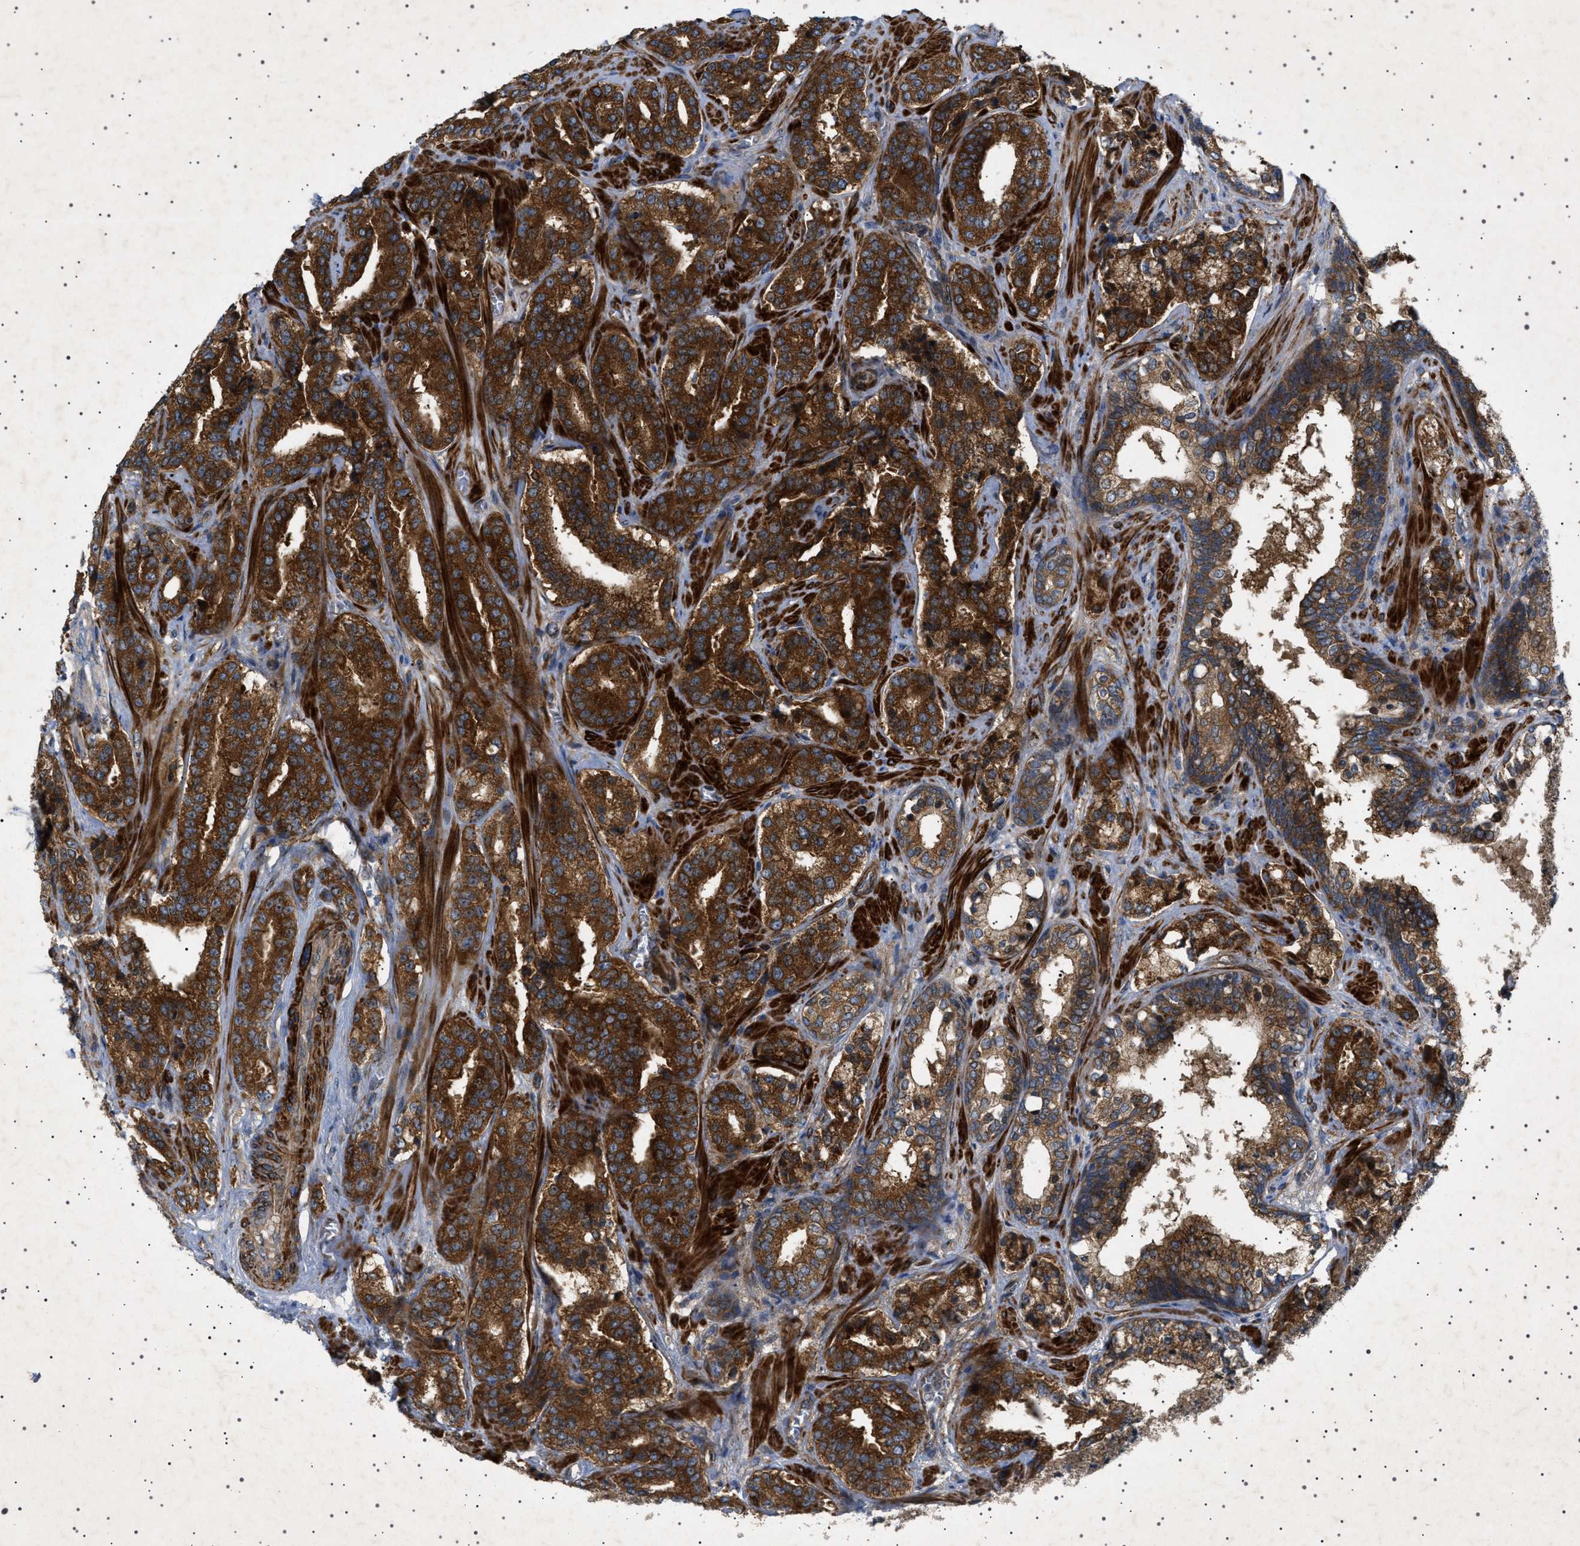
{"staining": {"intensity": "strong", "quantity": ">75%", "location": "cytoplasmic/membranous"}, "tissue": "prostate cancer", "cell_type": "Tumor cells", "image_type": "cancer", "snomed": [{"axis": "morphology", "description": "Adenocarcinoma, High grade"}, {"axis": "topography", "description": "Prostate"}], "caption": "Prostate cancer (adenocarcinoma (high-grade)) stained for a protein reveals strong cytoplasmic/membranous positivity in tumor cells.", "gene": "CCDC186", "patient": {"sex": "male", "age": 60}}